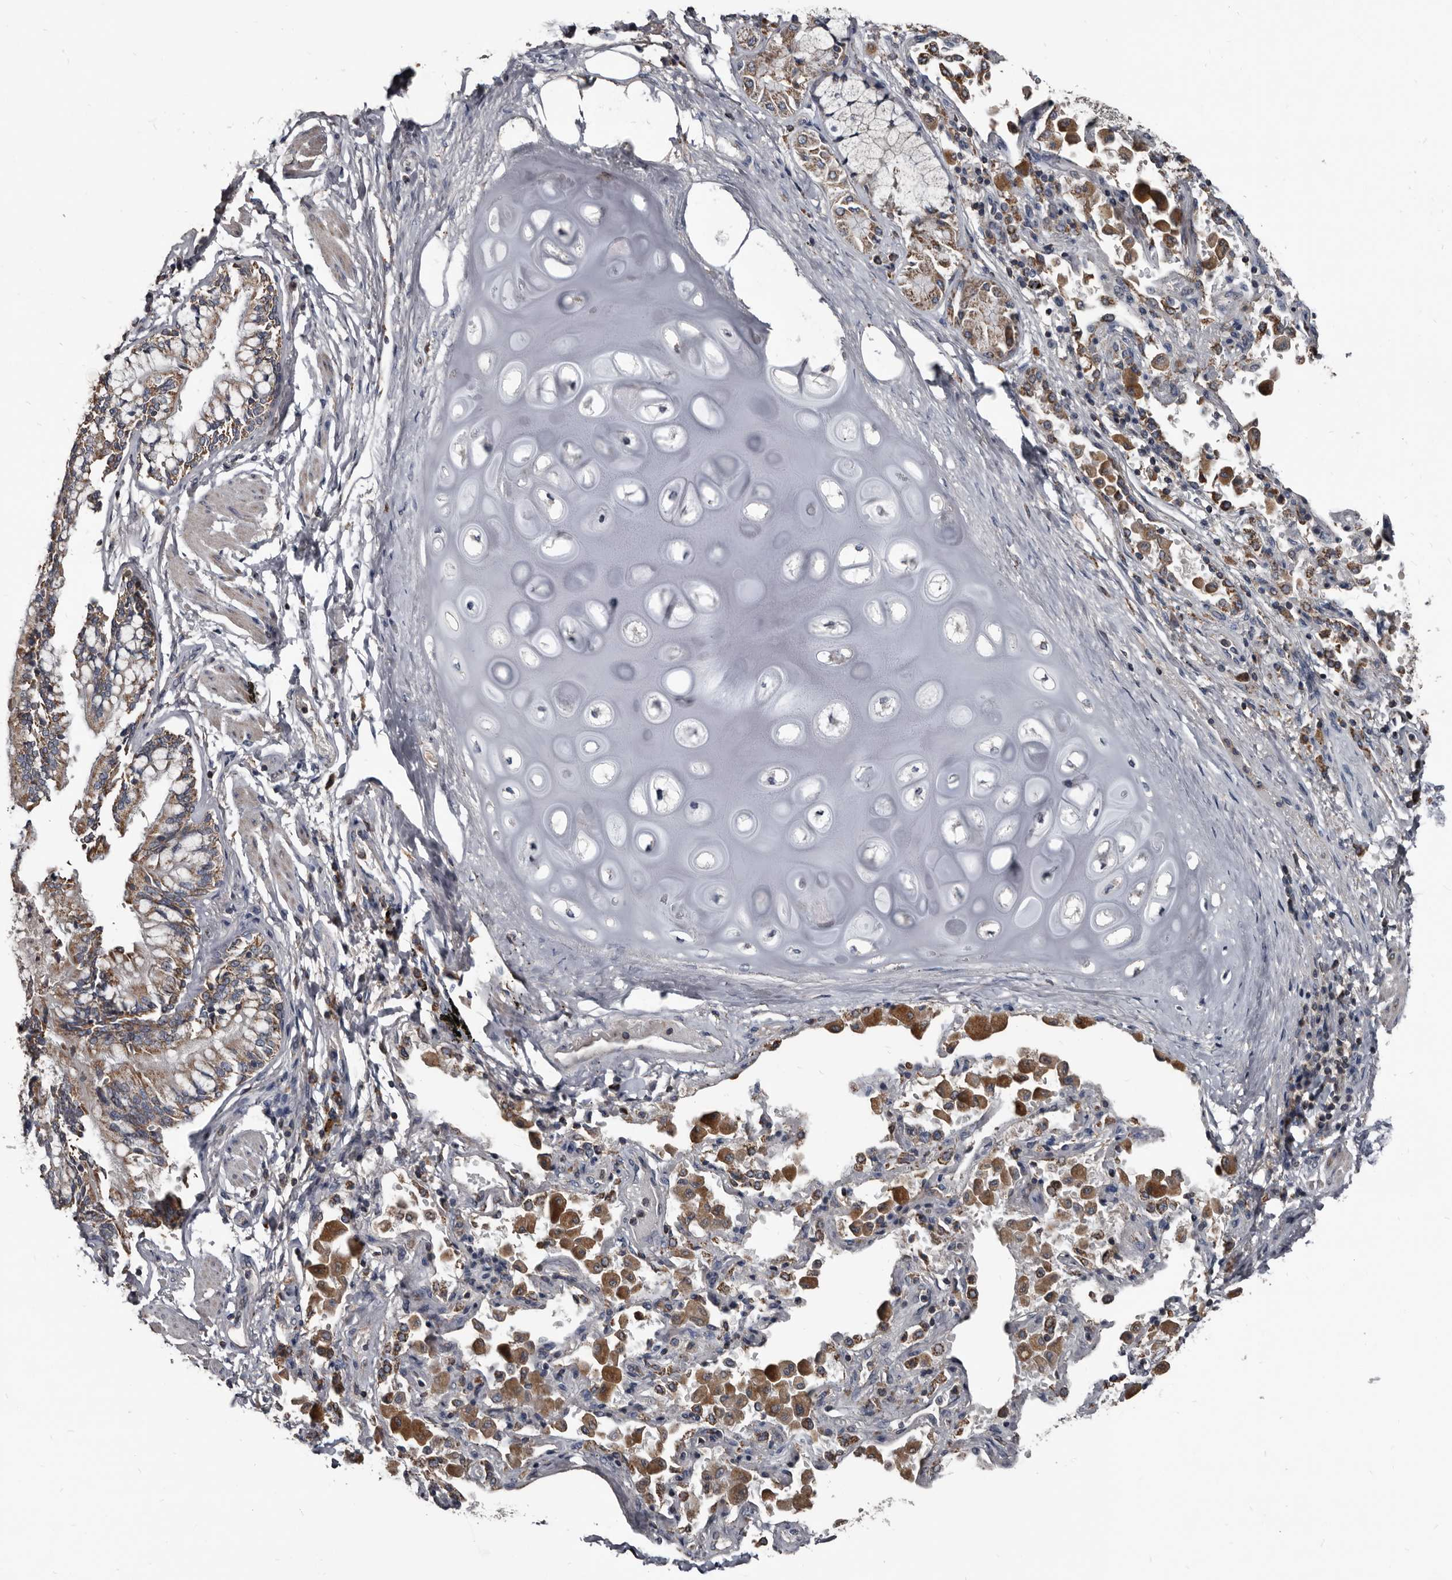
{"staining": {"intensity": "moderate", "quantity": ">75%", "location": "cytoplasmic/membranous"}, "tissue": "bronchus", "cell_type": "Respiratory epithelial cells", "image_type": "normal", "snomed": [{"axis": "morphology", "description": "Normal tissue, NOS"}, {"axis": "morphology", "description": "Inflammation, NOS"}, {"axis": "topography", "description": "Lung"}], "caption": "About >75% of respiratory epithelial cells in normal bronchus display moderate cytoplasmic/membranous protein positivity as visualized by brown immunohistochemical staining.", "gene": "GREB1", "patient": {"sex": "female", "age": 46}}